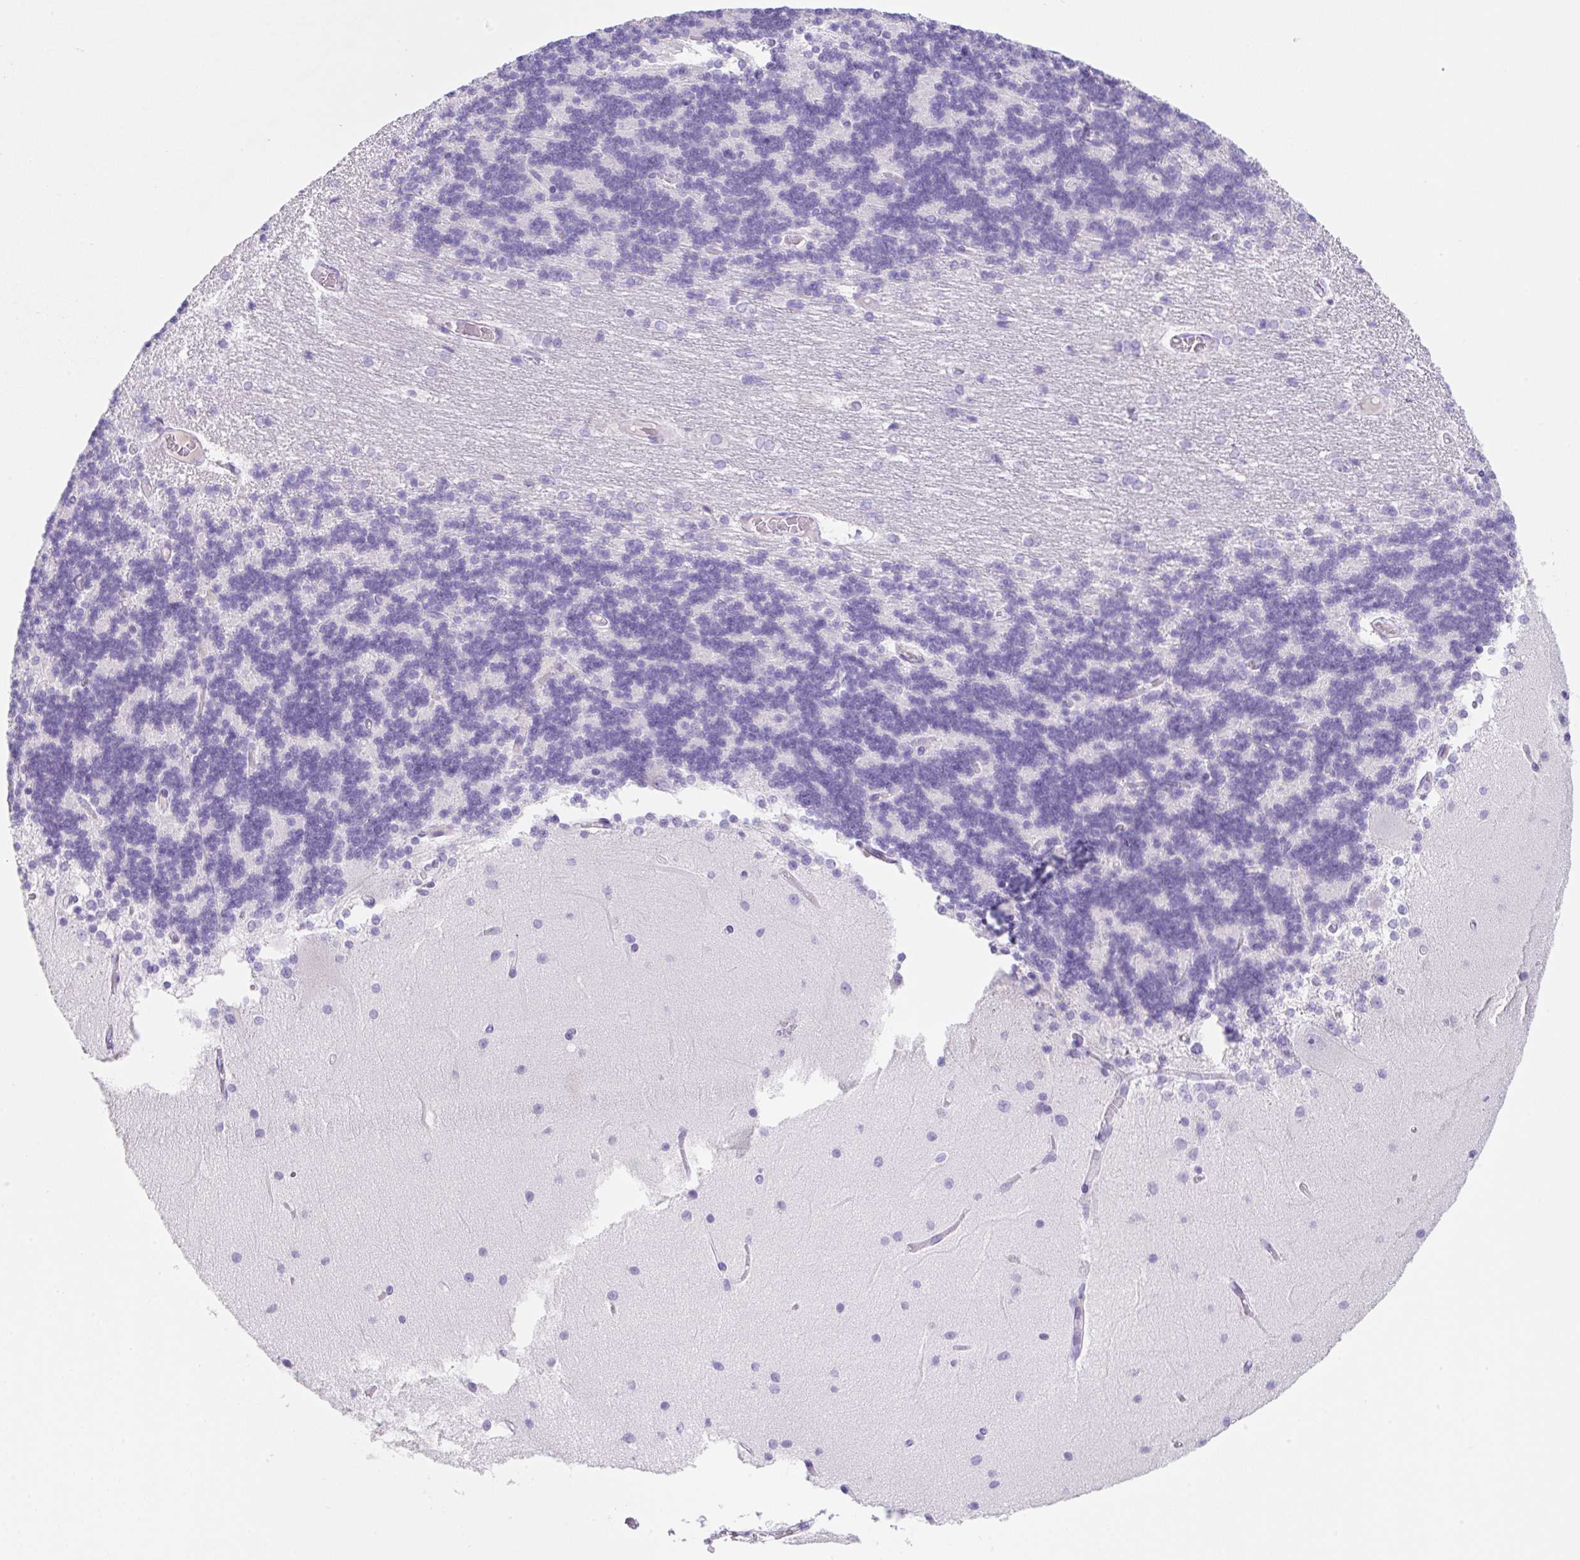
{"staining": {"intensity": "negative", "quantity": "none", "location": "none"}, "tissue": "cerebellum", "cell_type": "Cells in granular layer", "image_type": "normal", "snomed": [{"axis": "morphology", "description": "Normal tissue, NOS"}, {"axis": "topography", "description": "Cerebellum"}], "caption": "This is an IHC histopathology image of normal human cerebellum. There is no staining in cells in granular layer.", "gene": "KLK8", "patient": {"sex": "female", "age": 54}}